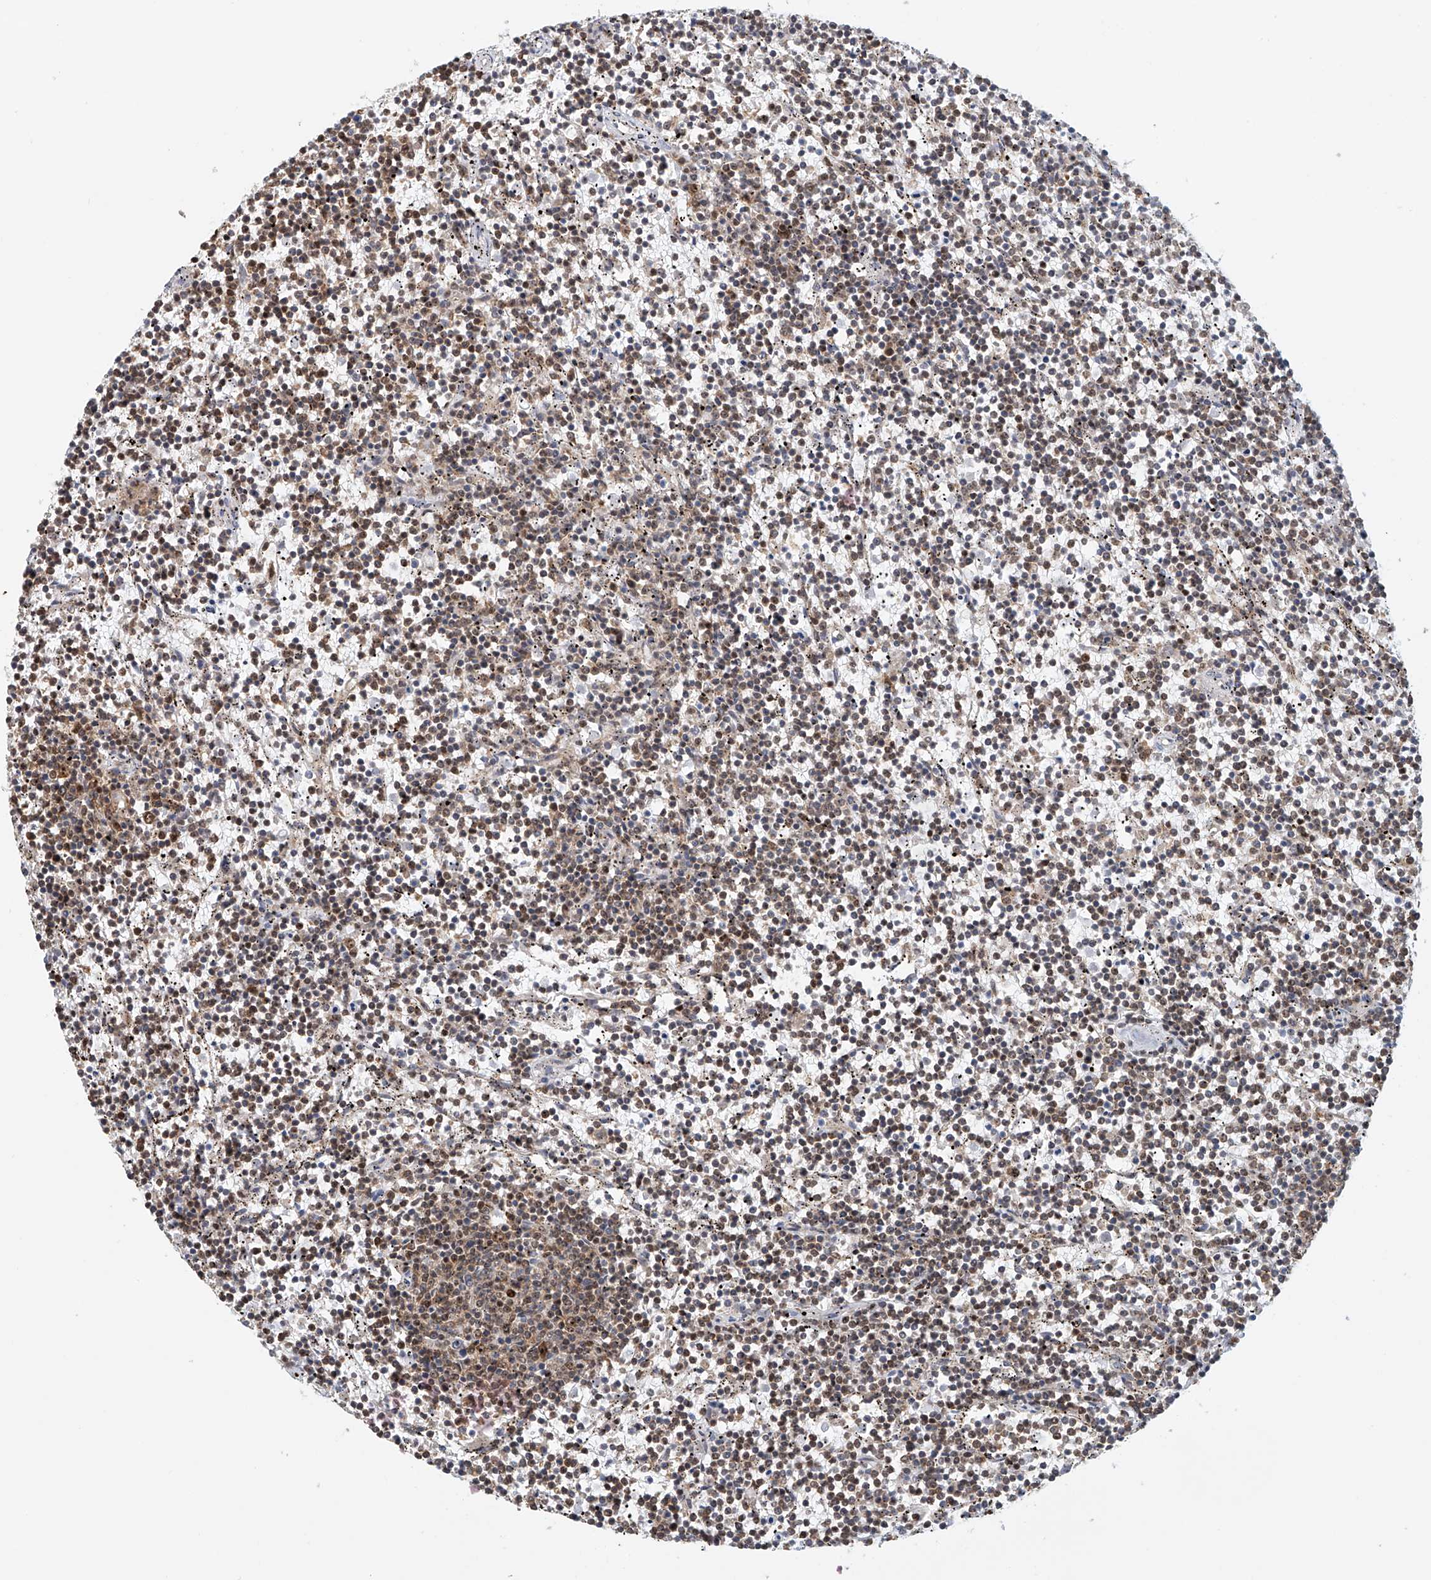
{"staining": {"intensity": "weak", "quantity": "25%-75%", "location": "nuclear"}, "tissue": "lymphoma", "cell_type": "Tumor cells", "image_type": "cancer", "snomed": [{"axis": "morphology", "description": "Malignant lymphoma, non-Hodgkin's type, Low grade"}, {"axis": "topography", "description": "Spleen"}], "caption": "Lymphoma tissue reveals weak nuclear positivity in approximately 25%-75% of tumor cells, visualized by immunohistochemistry. Using DAB (3,3'-diaminobenzidine) (brown) and hematoxylin (blue) stains, captured at high magnification using brightfield microscopy.", "gene": "PRUNE2", "patient": {"sex": "female", "age": 50}}